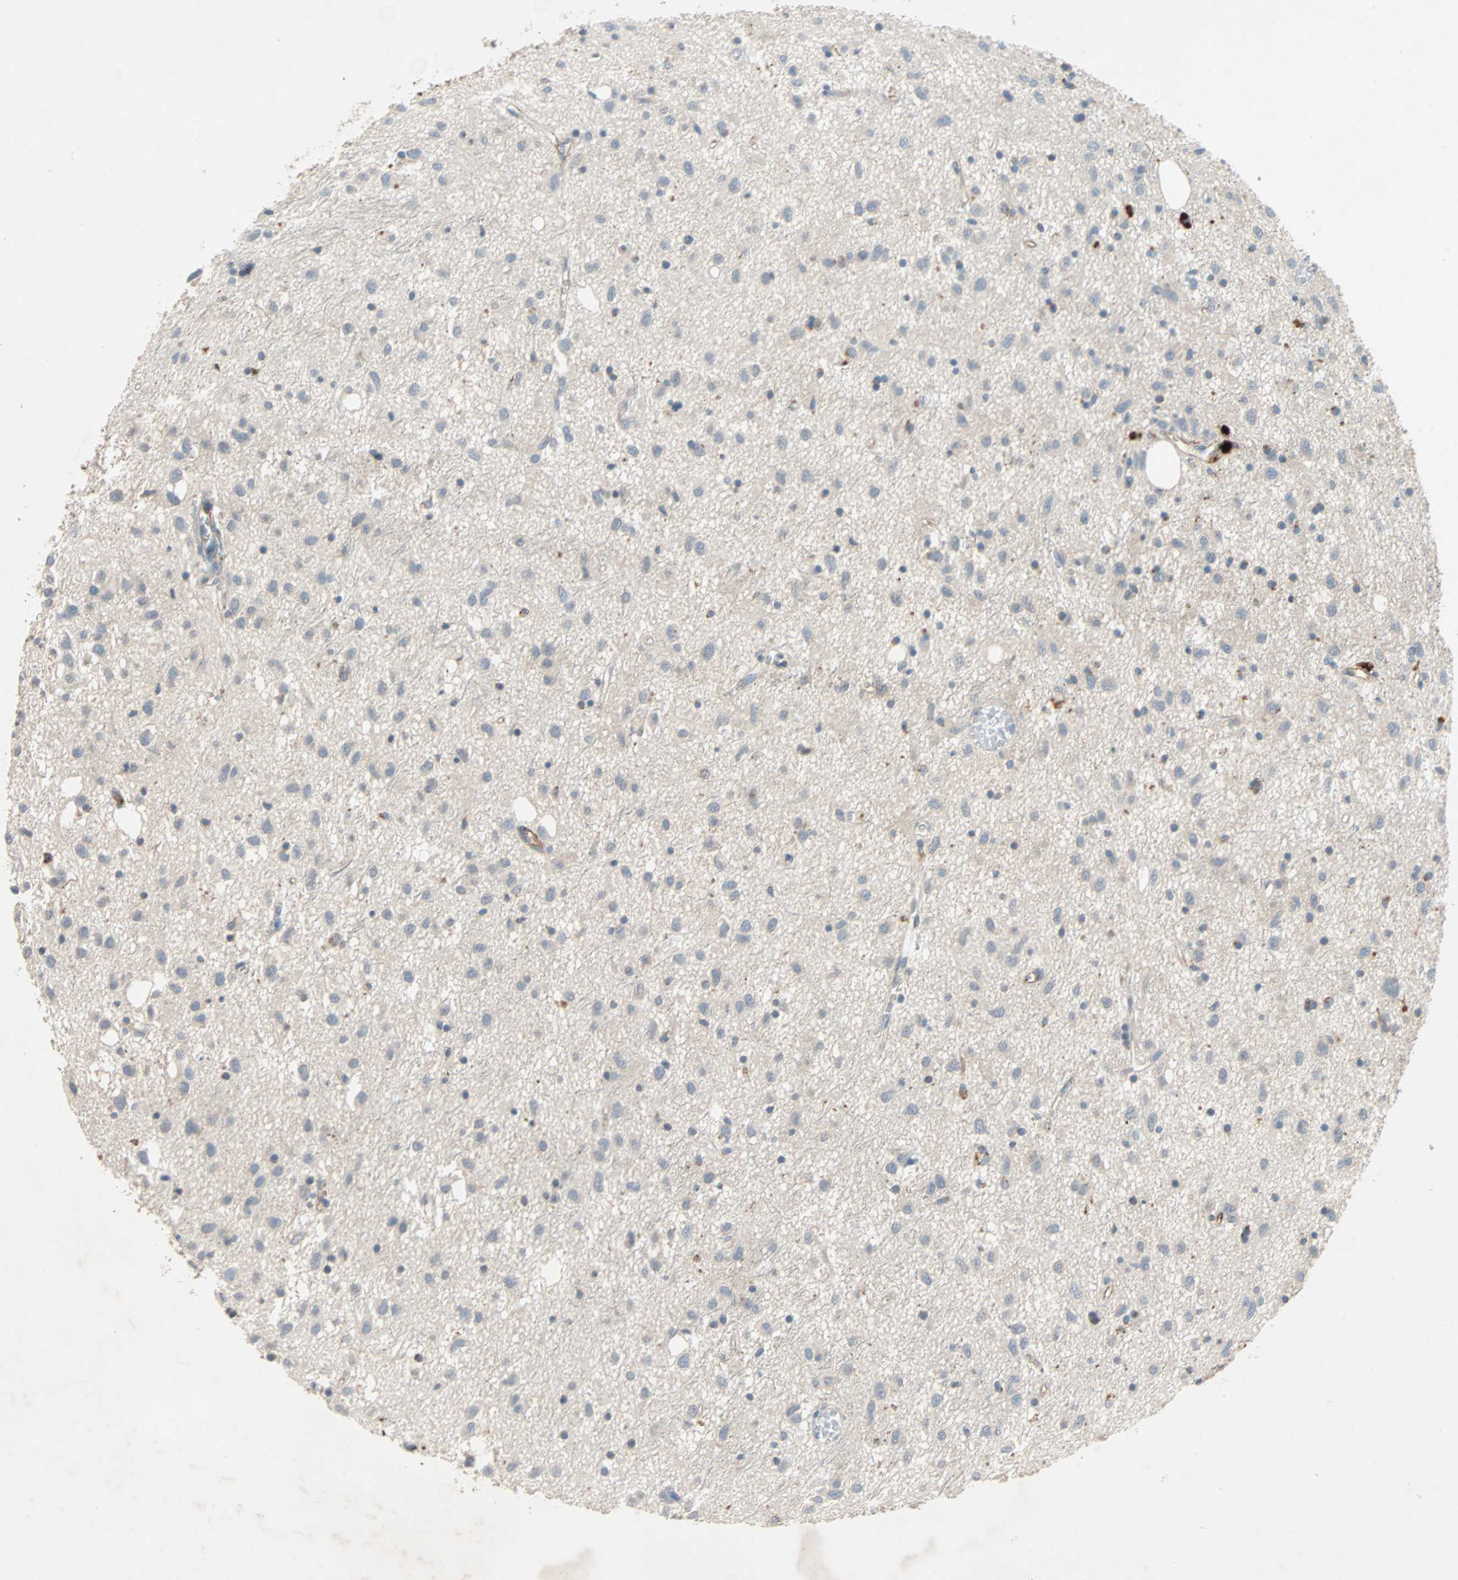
{"staining": {"intensity": "weak", "quantity": "25%-75%", "location": "cytoplasmic/membranous"}, "tissue": "glioma", "cell_type": "Tumor cells", "image_type": "cancer", "snomed": [{"axis": "morphology", "description": "Glioma, malignant, Low grade"}, {"axis": "topography", "description": "Brain"}], "caption": "A low amount of weak cytoplasmic/membranous staining is identified in approximately 25%-75% of tumor cells in malignant glioma (low-grade) tissue. Nuclei are stained in blue.", "gene": "XYLT1", "patient": {"sex": "male", "age": 77}}